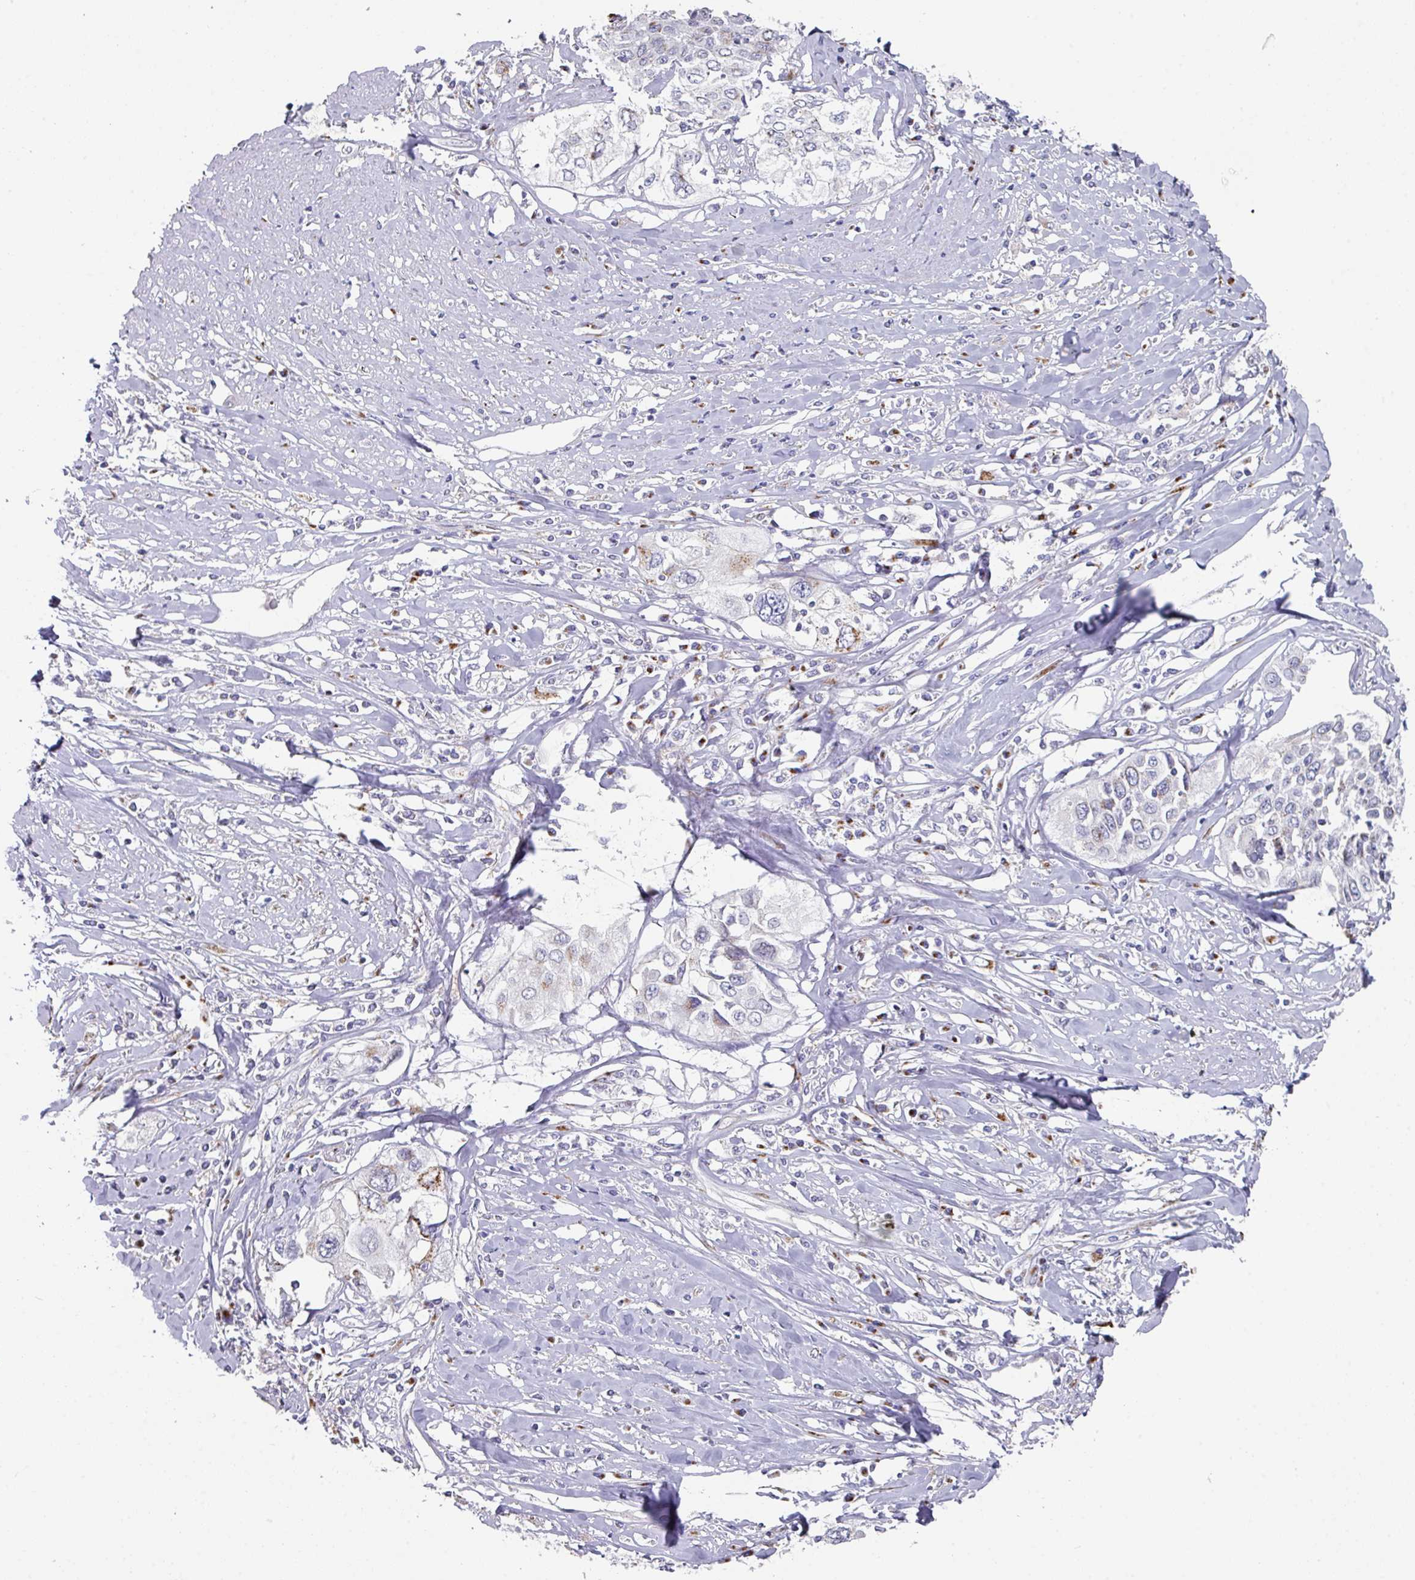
{"staining": {"intensity": "moderate", "quantity": "<25%", "location": "cytoplasmic/membranous"}, "tissue": "cervical cancer", "cell_type": "Tumor cells", "image_type": "cancer", "snomed": [{"axis": "morphology", "description": "Squamous cell carcinoma, NOS"}, {"axis": "topography", "description": "Cervix"}], "caption": "Cervical squamous cell carcinoma stained with IHC shows moderate cytoplasmic/membranous staining in approximately <25% of tumor cells.", "gene": "VKORC1L1", "patient": {"sex": "female", "age": 31}}